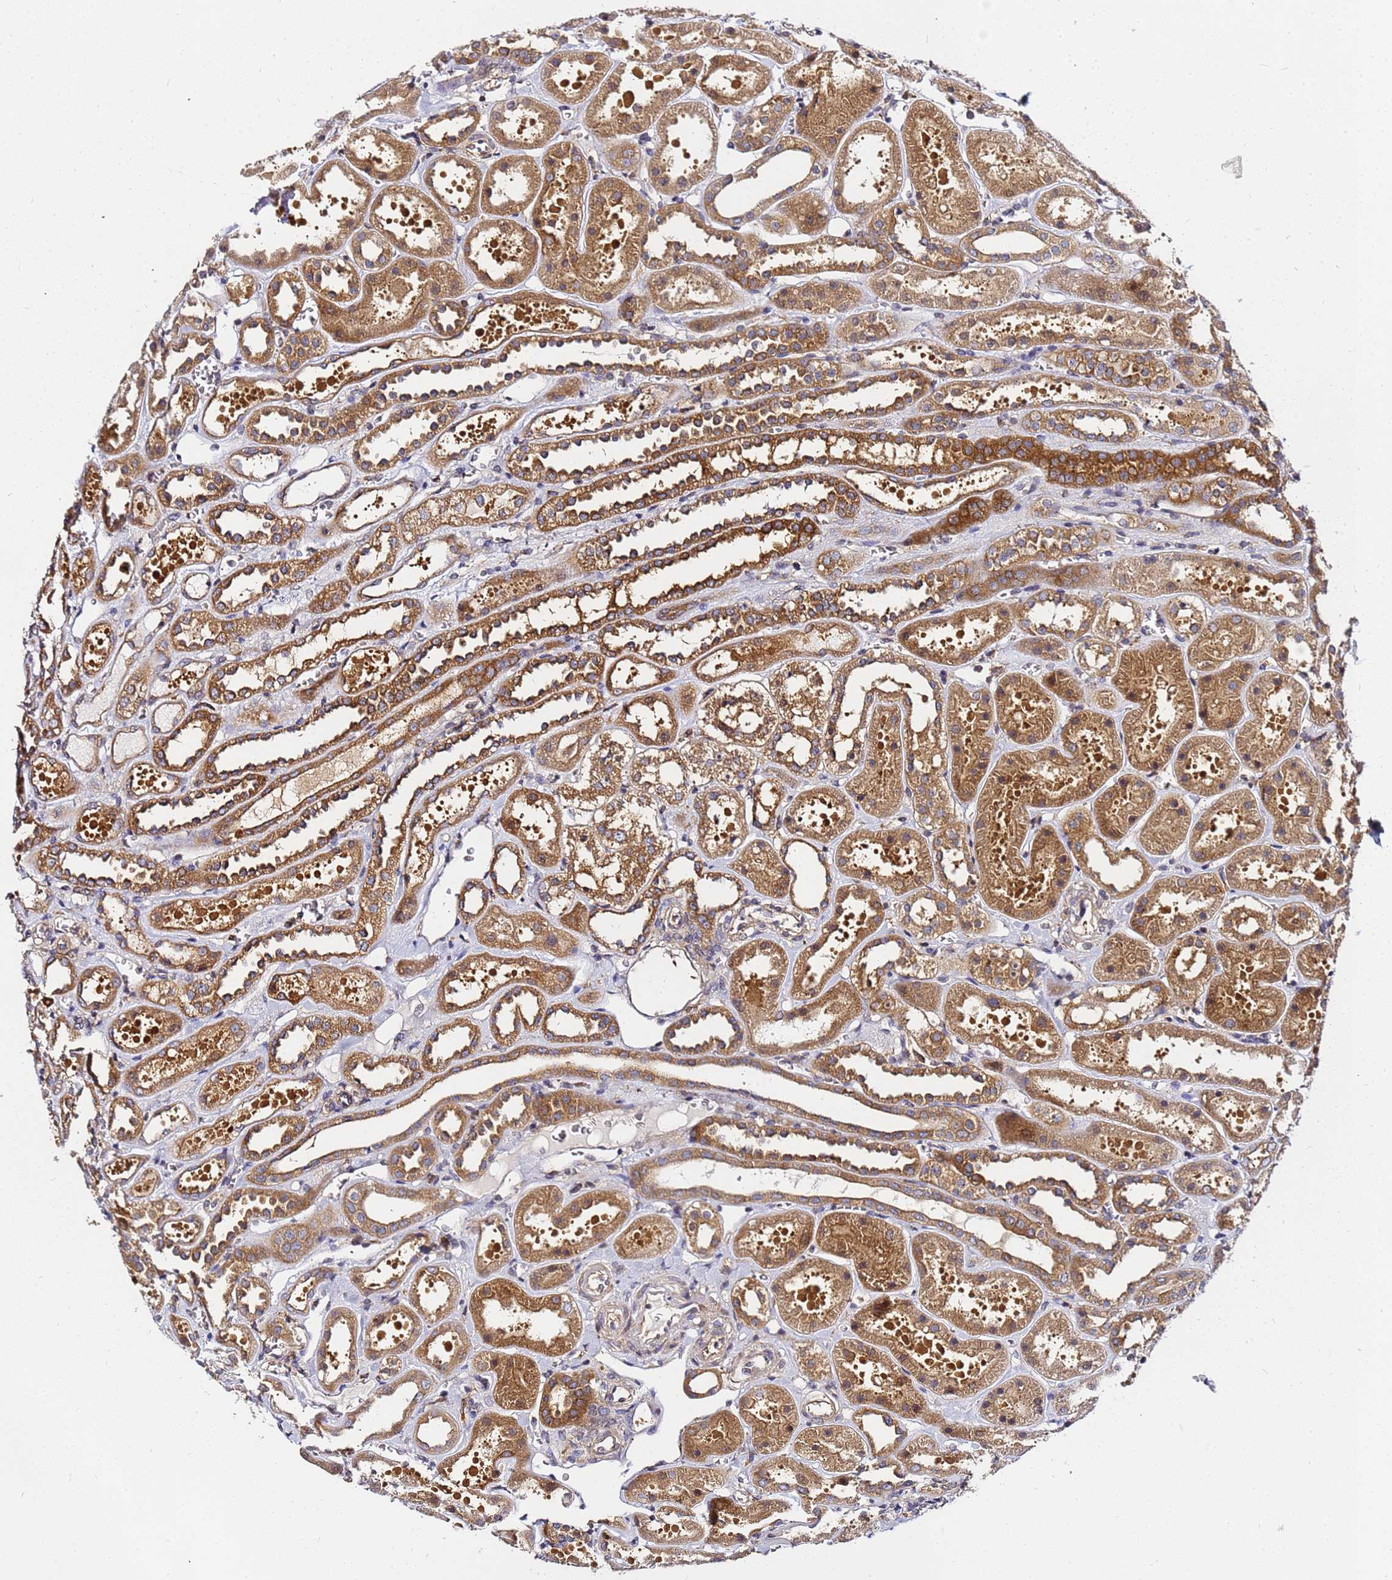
{"staining": {"intensity": "weak", "quantity": ">75%", "location": "cytoplasmic/membranous"}, "tissue": "kidney", "cell_type": "Cells in glomeruli", "image_type": "normal", "snomed": [{"axis": "morphology", "description": "Normal tissue, NOS"}, {"axis": "topography", "description": "Kidney"}], "caption": "Cells in glomeruli reveal low levels of weak cytoplasmic/membranous expression in approximately >75% of cells in benign human kidney. Using DAB (3,3'-diaminobenzidine) (brown) and hematoxylin (blue) stains, captured at high magnification using brightfield microscopy.", "gene": "CHM", "patient": {"sex": "female", "age": 41}}